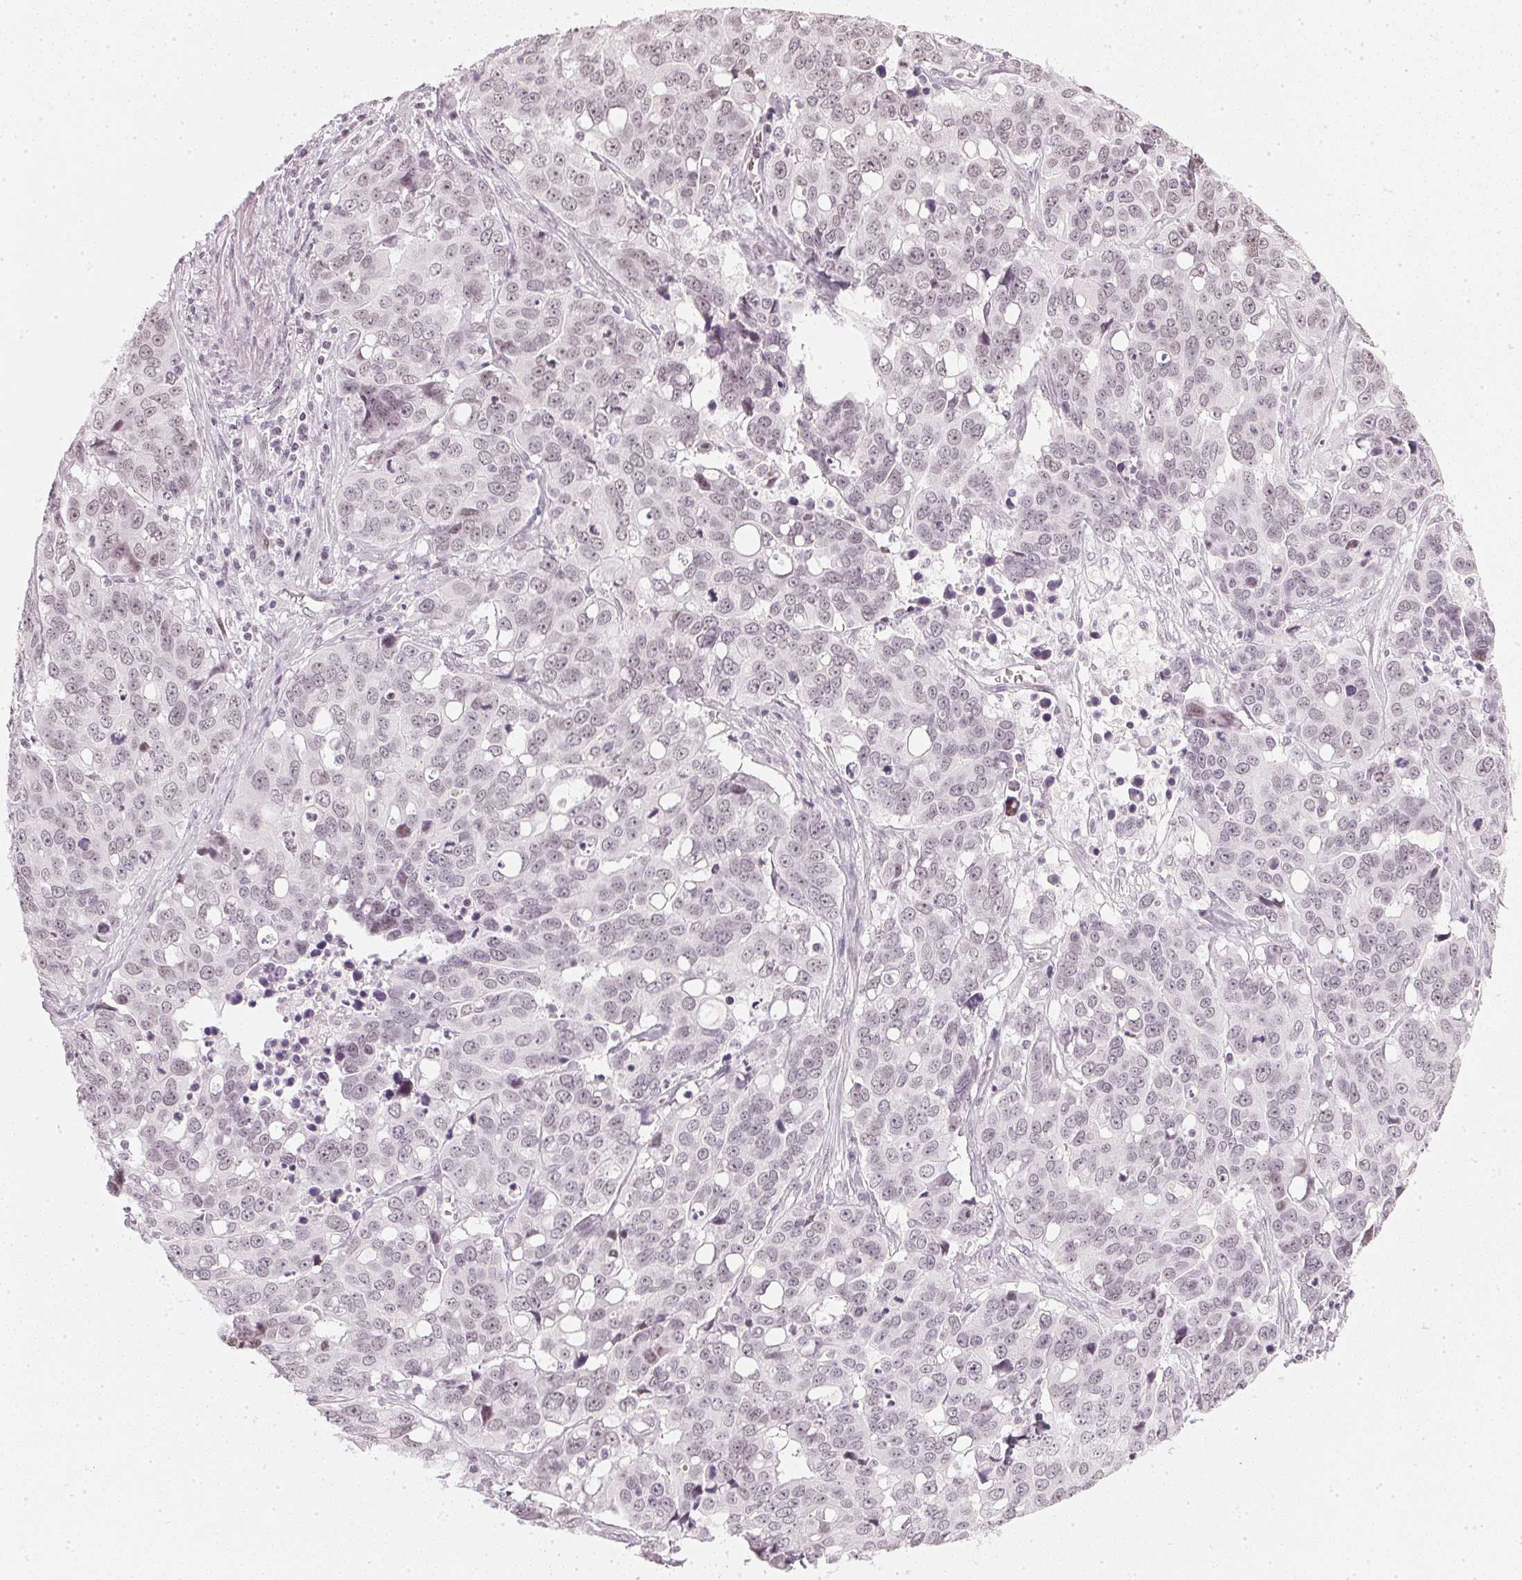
{"staining": {"intensity": "weak", "quantity": "<25%", "location": "nuclear"}, "tissue": "ovarian cancer", "cell_type": "Tumor cells", "image_type": "cancer", "snomed": [{"axis": "morphology", "description": "Carcinoma, endometroid"}, {"axis": "topography", "description": "Ovary"}], "caption": "Human ovarian endometroid carcinoma stained for a protein using IHC demonstrates no staining in tumor cells.", "gene": "DNAJC6", "patient": {"sex": "female", "age": 78}}